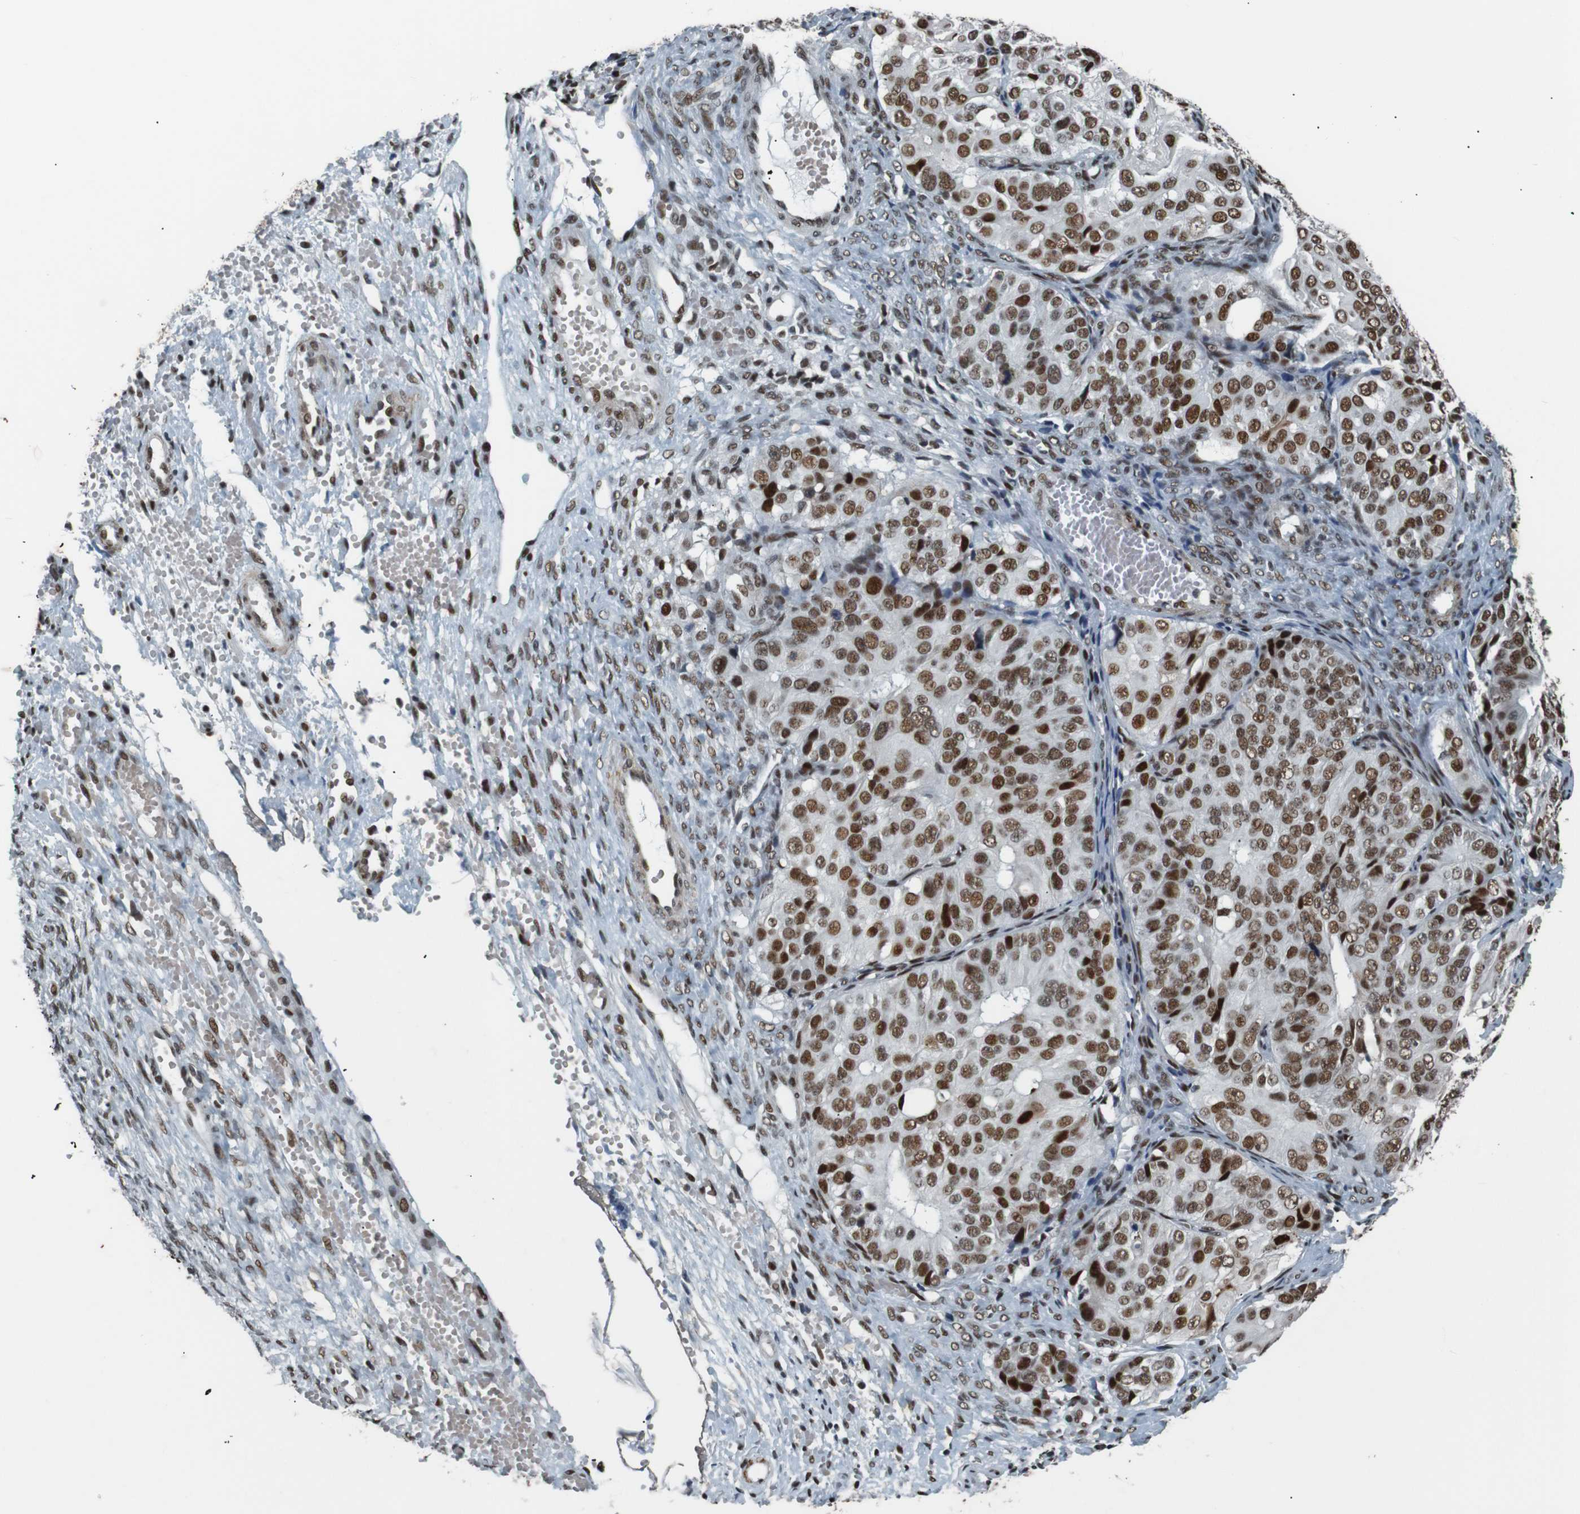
{"staining": {"intensity": "strong", "quantity": ">75%", "location": "nuclear"}, "tissue": "ovarian cancer", "cell_type": "Tumor cells", "image_type": "cancer", "snomed": [{"axis": "morphology", "description": "Carcinoma, endometroid"}, {"axis": "topography", "description": "Ovary"}], "caption": "Approximately >75% of tumor cells in ovarian cancer (endometroid carcinoma) show strong nuclear protein staining as visualized by brown immunohistochemical staining.", "gene": "HEXIM1", "patient": {"sex": "female", "age": 51}}